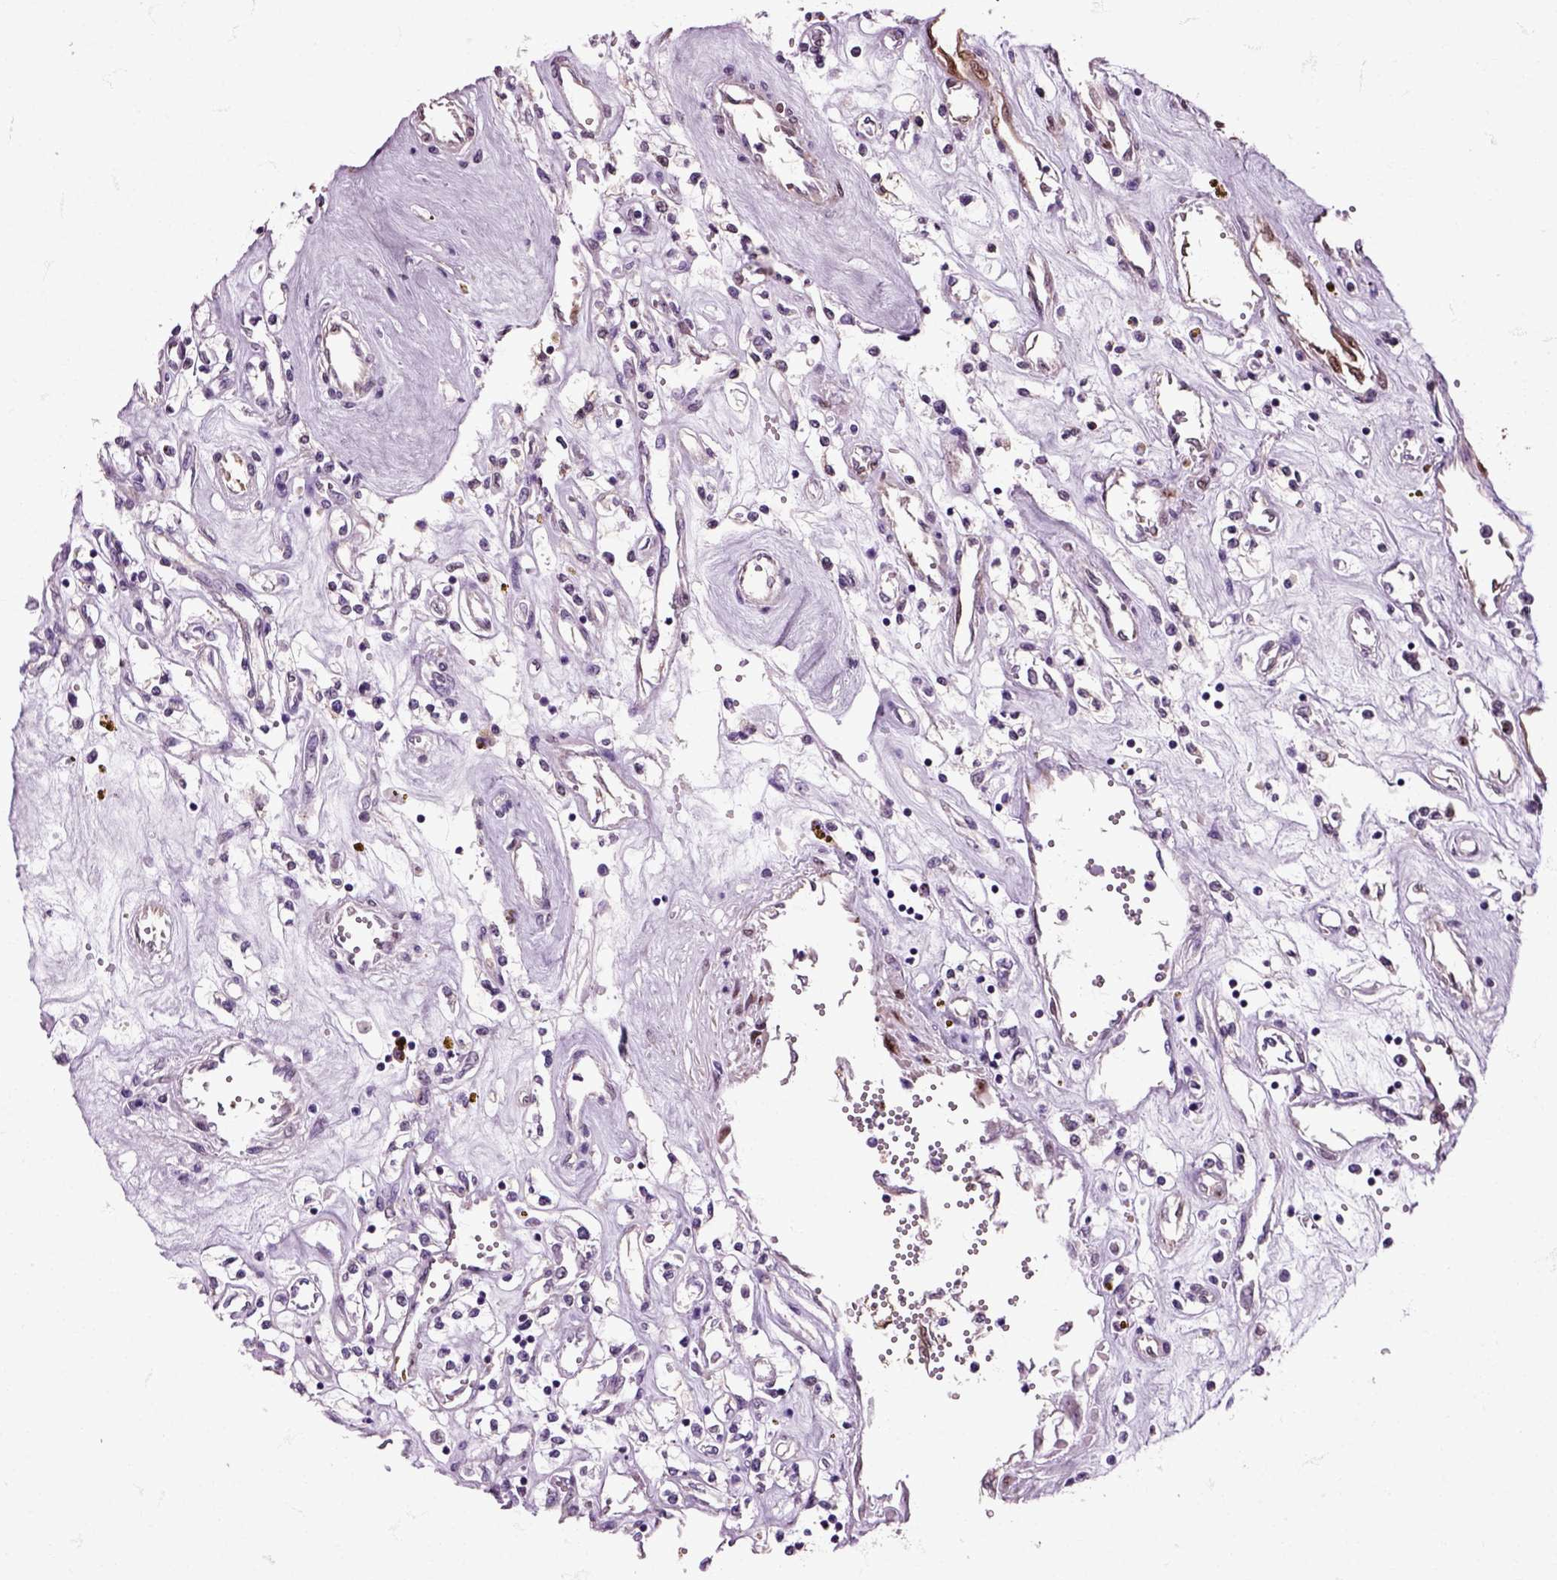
{"staining": {"intensity": "moderate", "quantity": "<25%", "location": "cytoplasmic/membranous"}, "tissue": "renal cancer", "cell_type": "Tumor cells", "image_type": "cancer", "snomed": [{"axis": "morphology", "description": "Adenocarcinoma, NOS"}, {"axis": "topography", "description": "Kidney"}], "caption": "Human renal cancer stained for a protein (brown) shows moderate cytoplasmic/membranous positive expression in about <25% of tumor cells.", "gene": "HSPA2", "patient": {"sex": "female", "age": 59}}